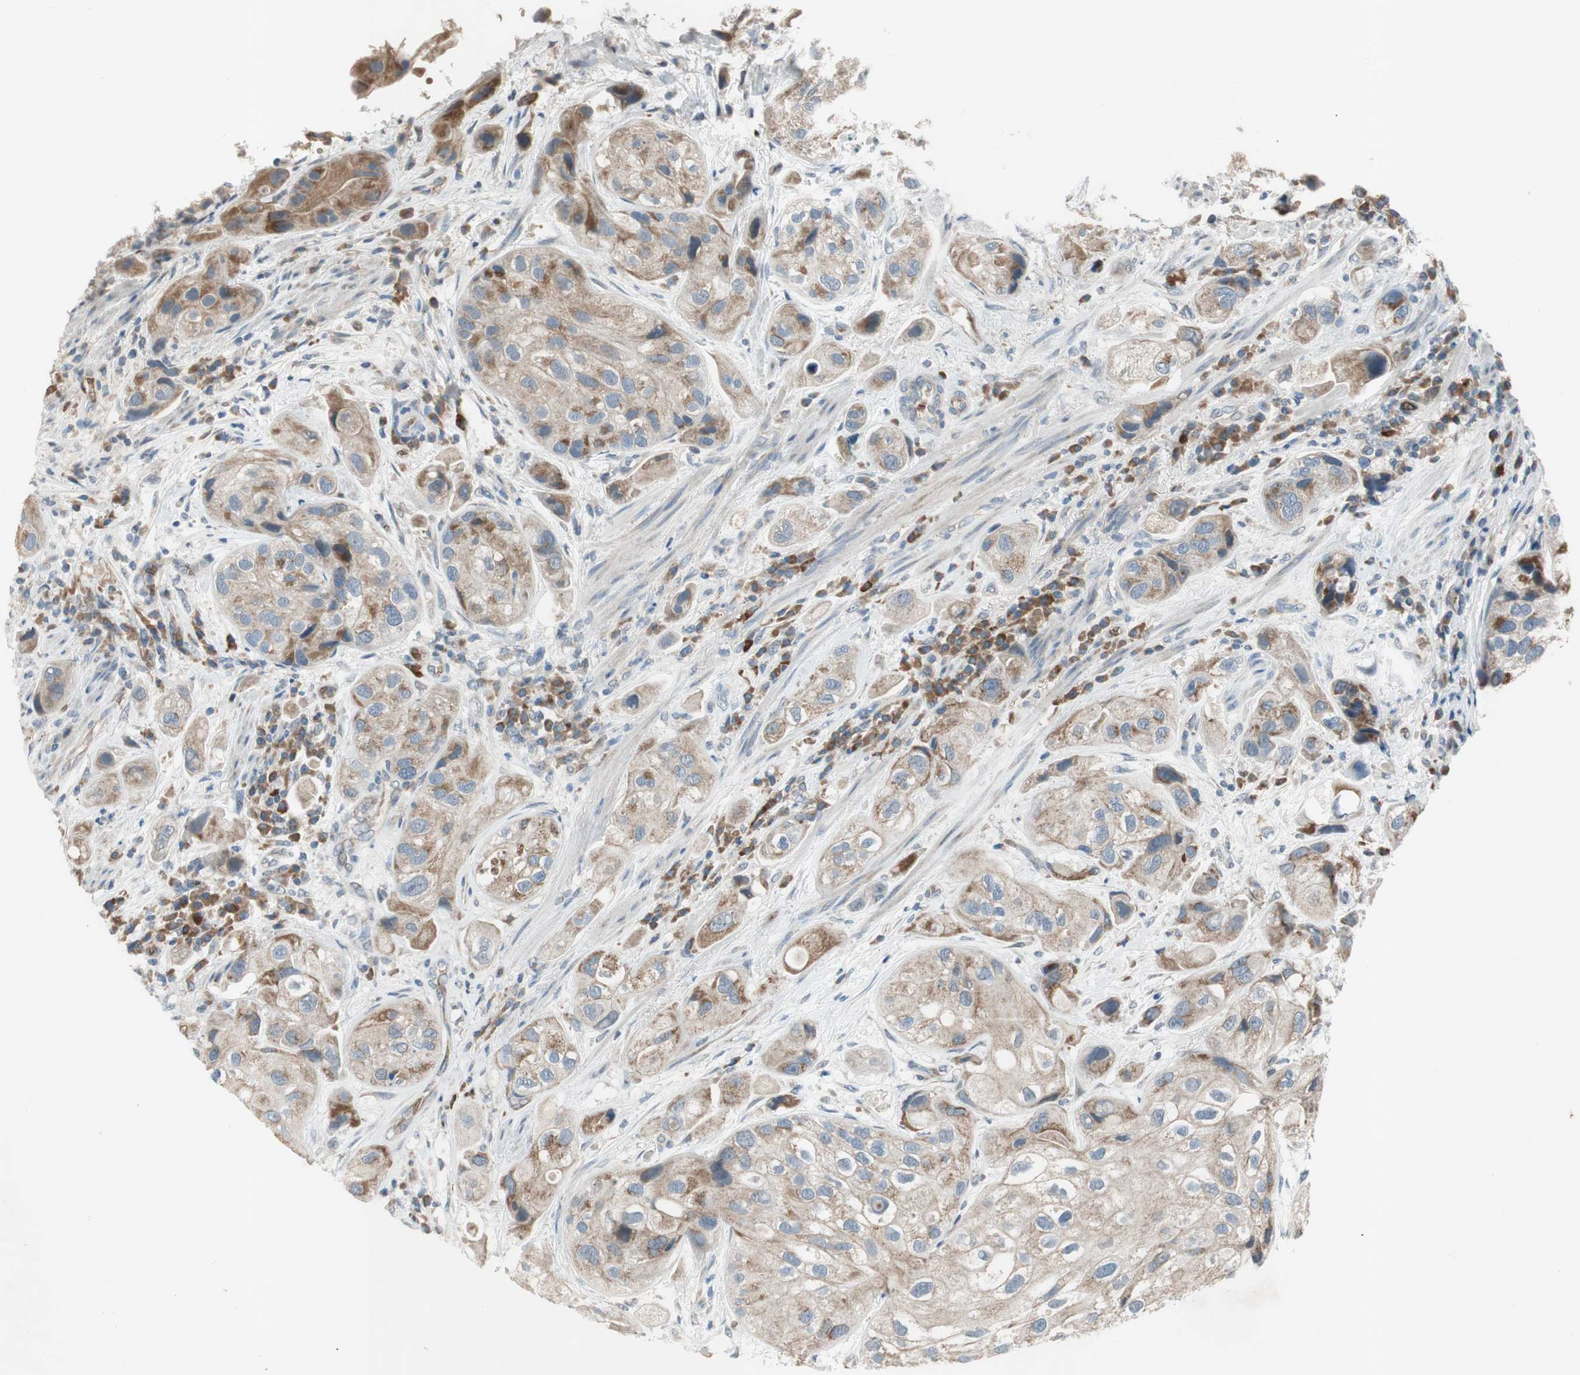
{"staining": {"intensity": "weak", "quantity": ">75%", "location": "cytoplasmic/membranous"}, "tissue": "urothelial cancer", "cell_type": "Tumor cells", "image_type": "cancer", "snomed": [{"axis": "morphology", "description": "Urothelial carcinoma, High grade"}, {"axis": "topography", "description": "Urinary bladder"}], "caption": "Immunohistochemical staining of urothelial carcinoma (high-grade) exhibits low levels of weak cytoplasmic/membranous expression in approximately >75% of tumor cells. Using DAB (brown) and hematoxylin (blue) stains, captured at high magnification using brightfield microscopy.", "gene": "GYPC", "patient": {"sex": "female", "age": 64}}